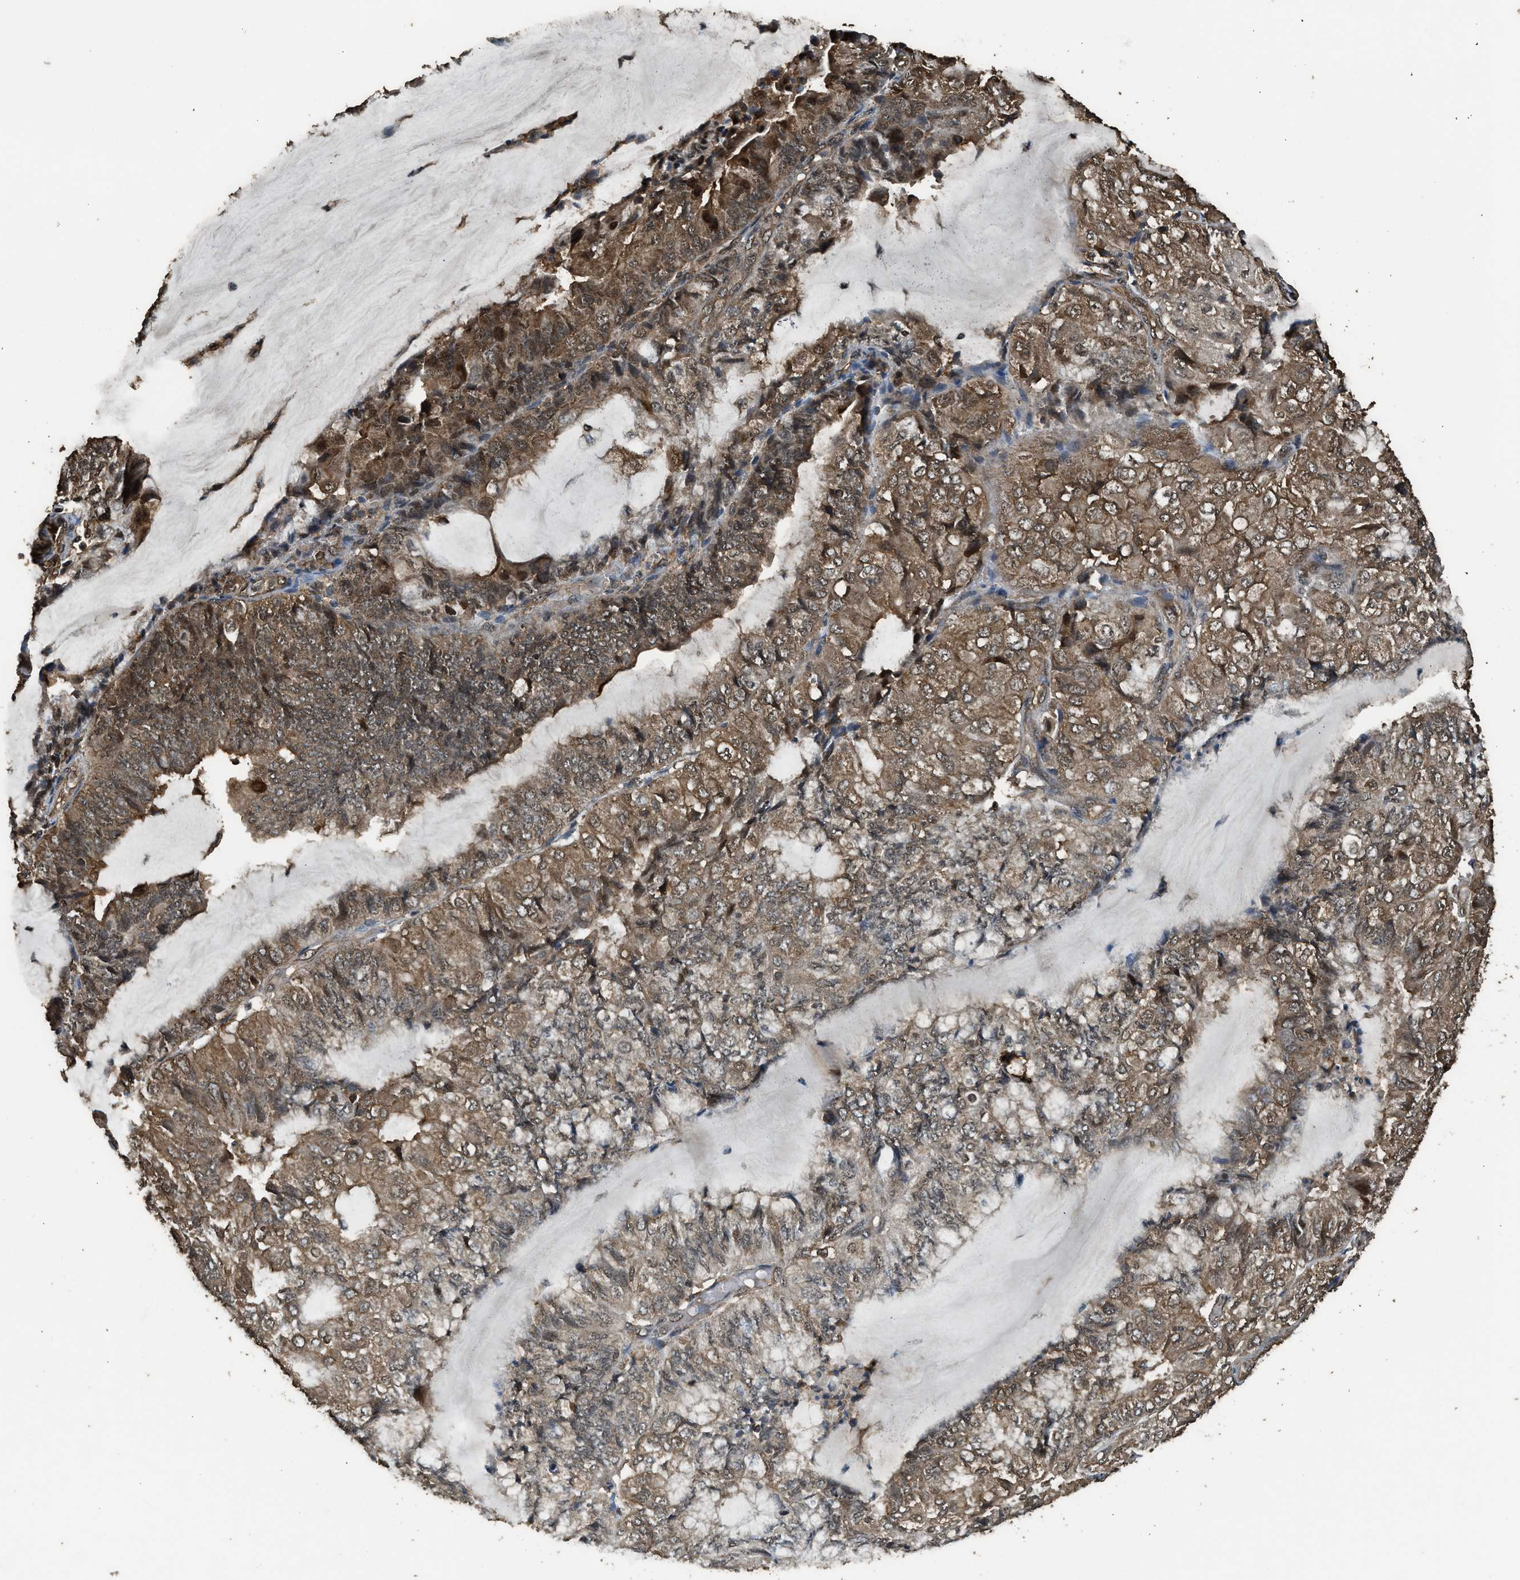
{"staining": {"intensity": "moderate", "quantity": ">75%", "location": "cytoplasmic/membranous"}, "tissue": "endometrial cancer", "cell_type": "Tumor cells", "image_type": "cancer", "snomed": [{"axis": "morphology", "description": "Adenocarcinoma, NOS"}, {"axis": "topography", "description": "Endometrium"}], "caption": "Protein positivity by immunohistochemistry demonstrates moderate cytoplasmic/membranous expression in about >75% of tumor cells in endometrial cancer.", "gene": "MYBL2", "patient": {"sex": "female", "age": 81}}